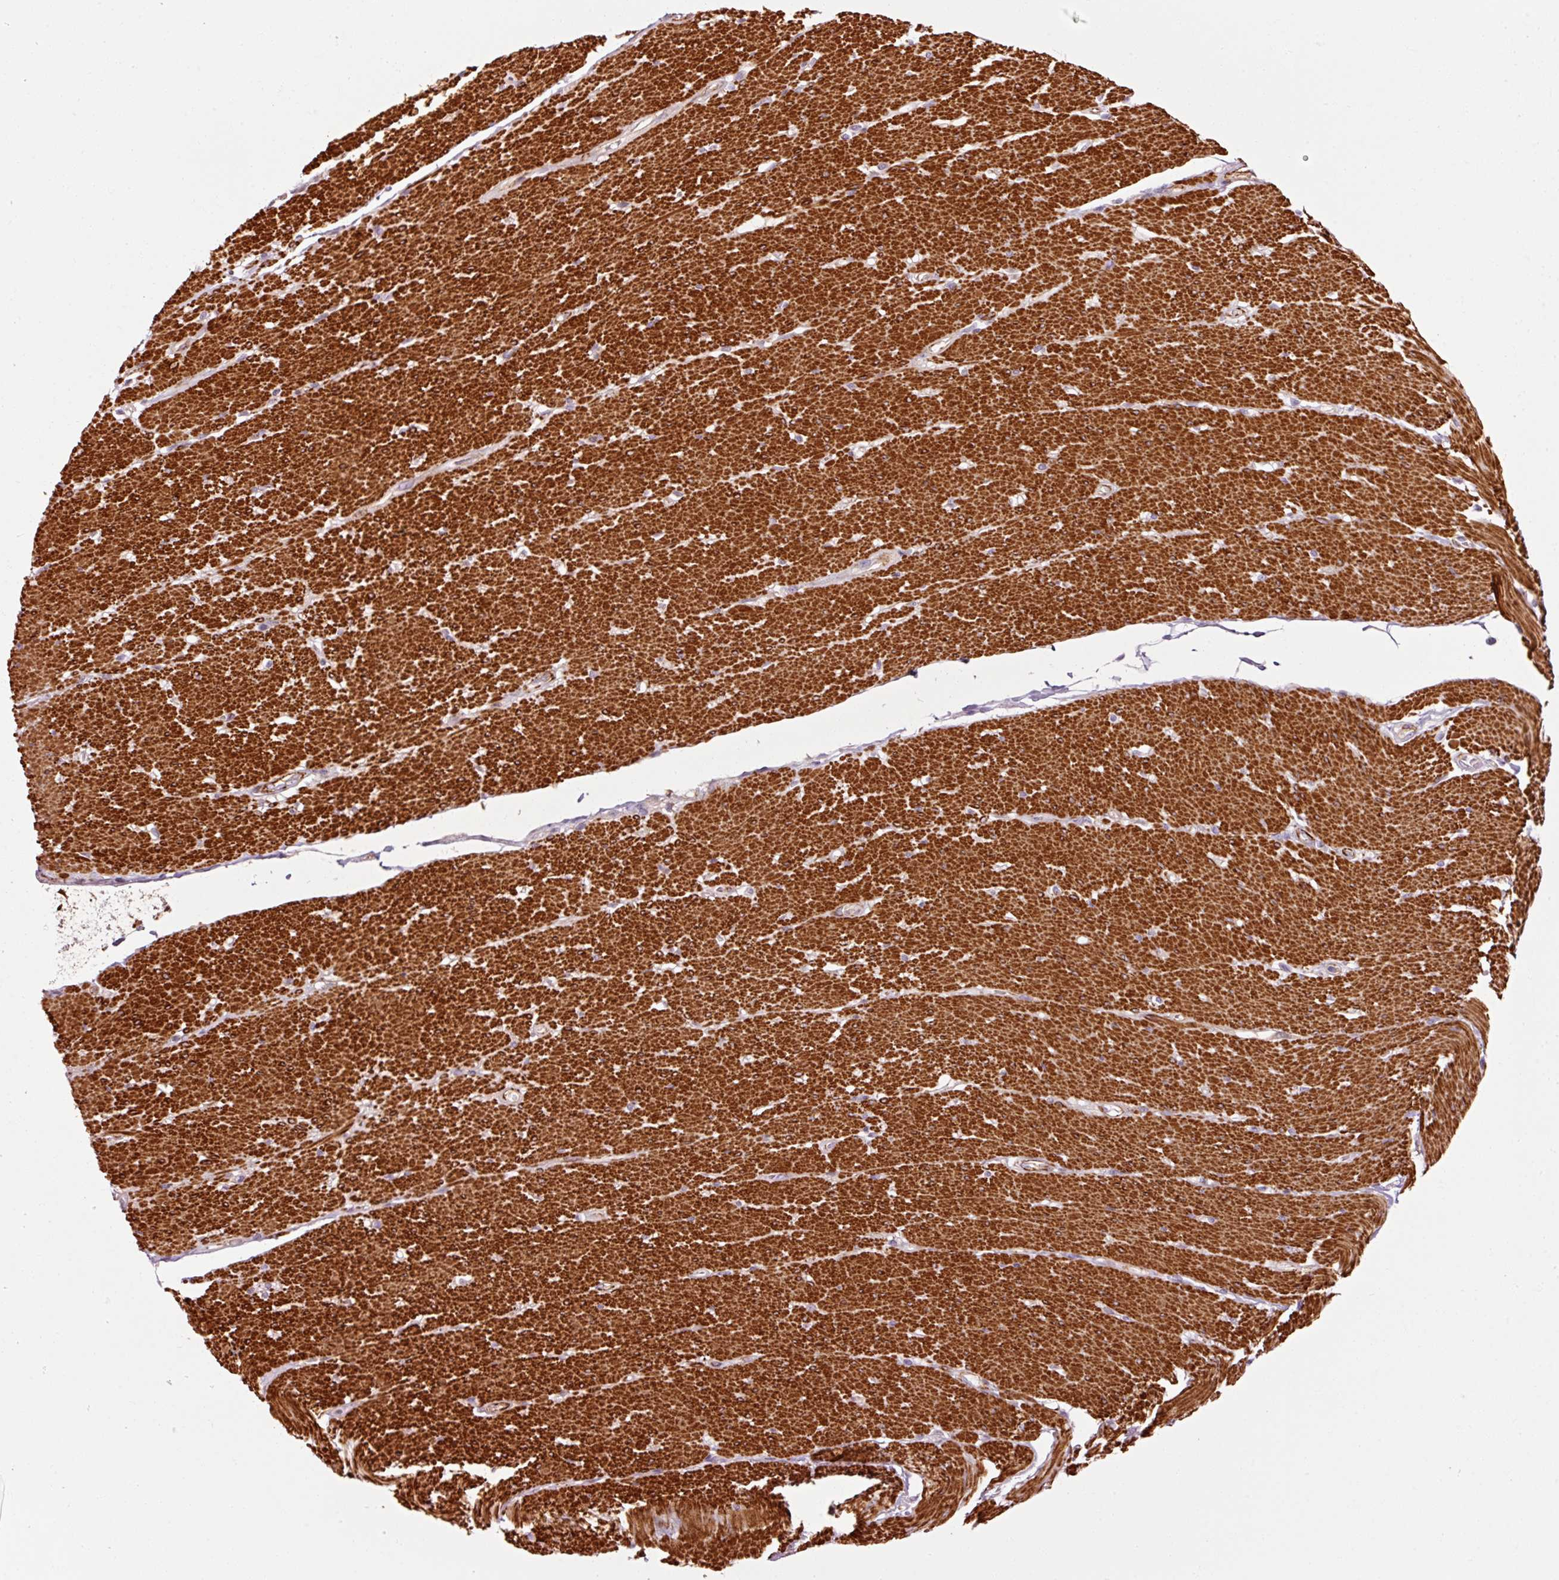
{"staining": {"intensity": "strong", "quantity": ">75%", "location": "cytoplasmic/membranous"}, "tissue": "smooth muscle", "cell_type": "Smooth muscle cells", "image_type": "normal", "snomed": [{"axis": "morphology", "description": "Normal tissue, NOS"}, {"axis": "topography", "description": "Smooth muscle"}, {"axis": "topography", "description": "Rectum"}], "caption": "Immunohistochemical staining of benign smooth muscle shows >75% levels of strong cytoplasmic/membranous protein staining in about >75% of smooth muscle cells.", "gene": "ANKRD20A1", "patient": {"sex": "male", "age": 53}}